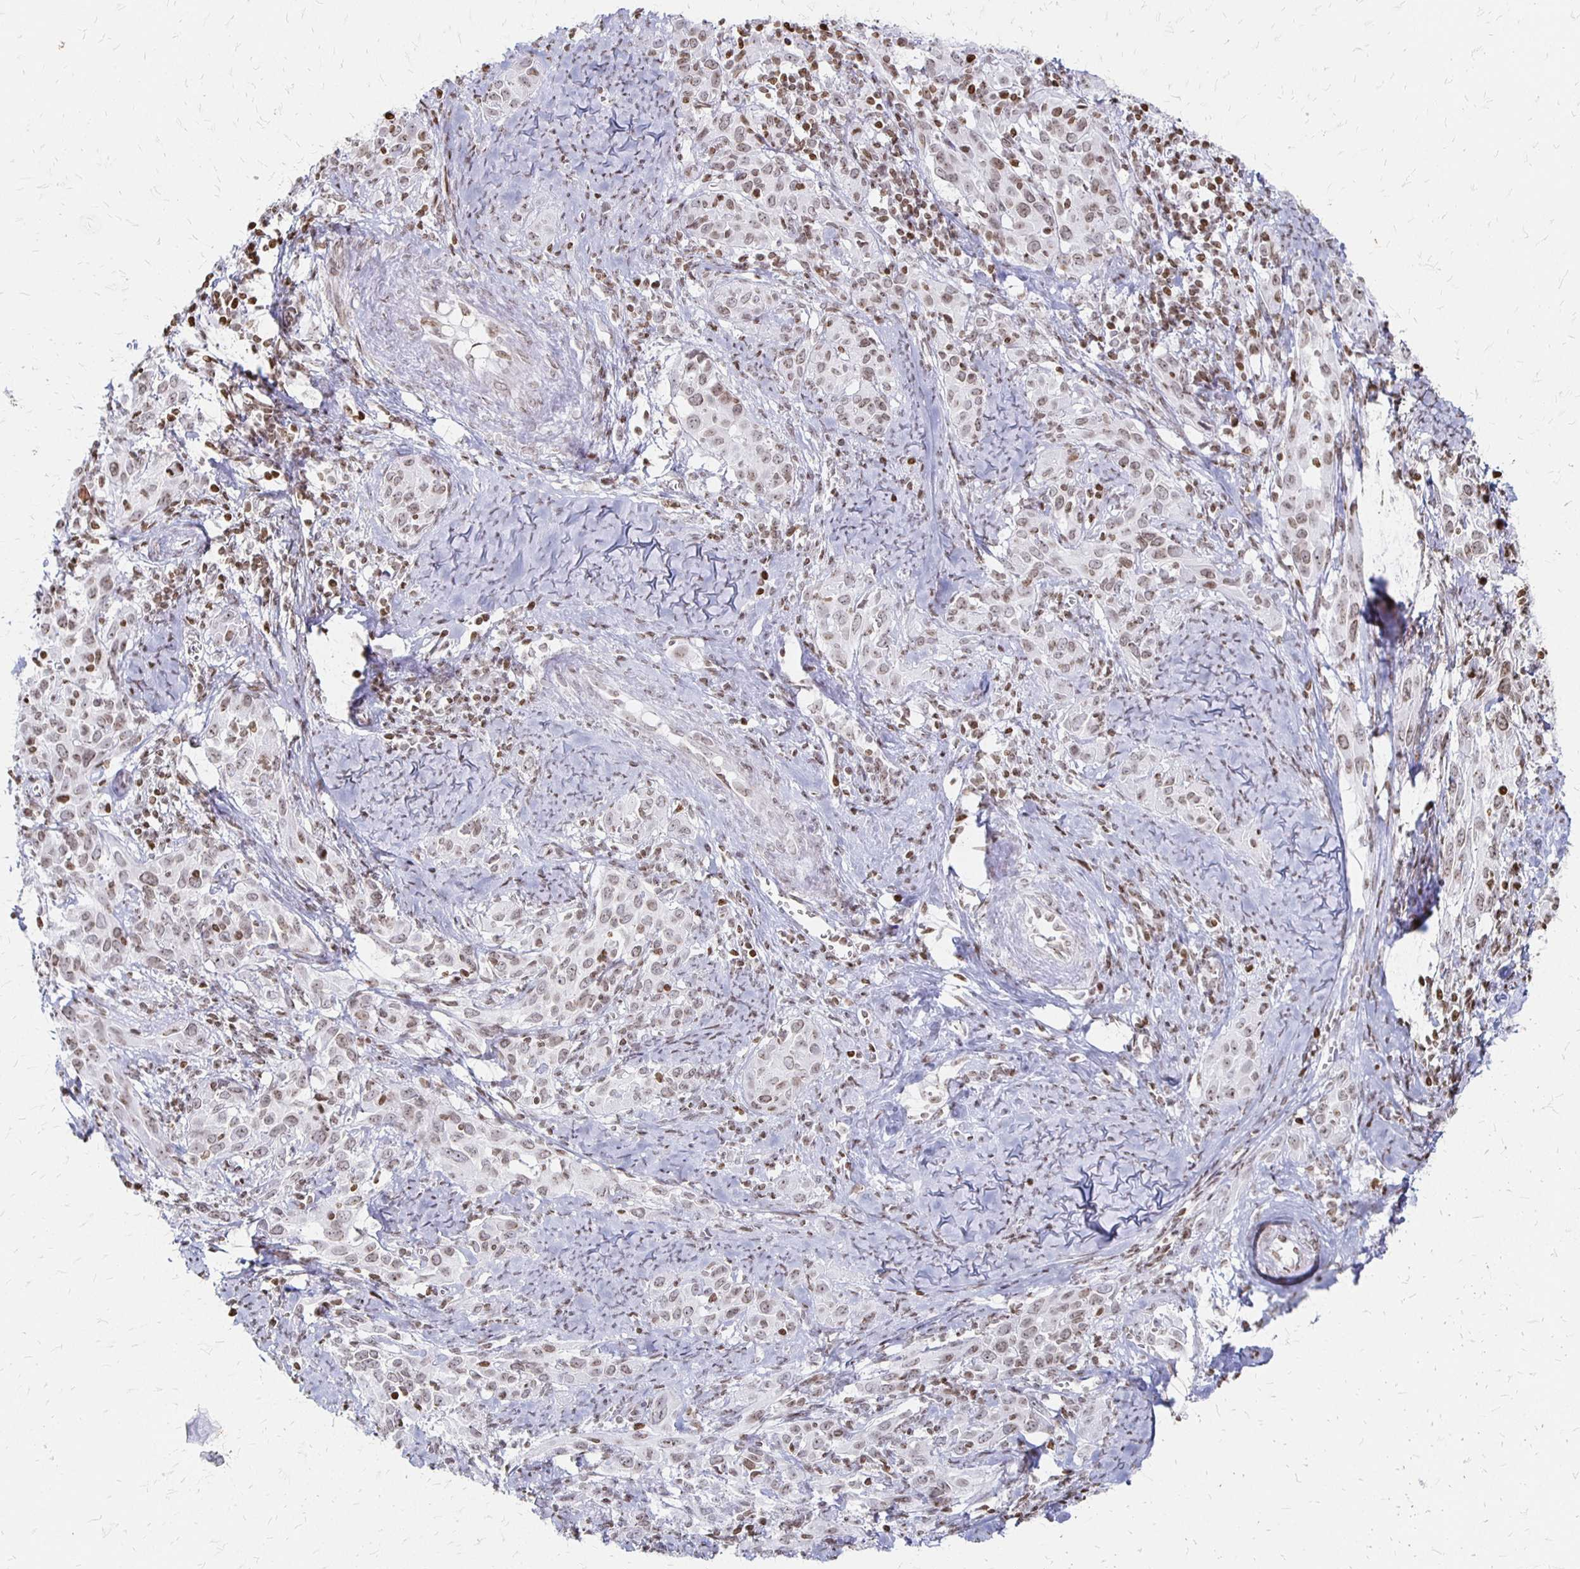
{"staining": {"intensity": "weak", "quantity": ">75%", "location": "nuclear"}, "tissue": "cervical cancer", "cell_type": "Tumor cells", "image_type": "cancer", "snomed": [{"axis": "morphology", "description": "Squamous cell carcinoma, NOS"}, {"axis": "topography", "description": "Cervix"}], "caption": "Immunohistochemistry (DAB) staining of cervical cancer exhibits weak nuclear protein staining in about >75% of tumor cells.", "gene": "ZNF280C", "patient": {"sex": "female", "age": 51}}